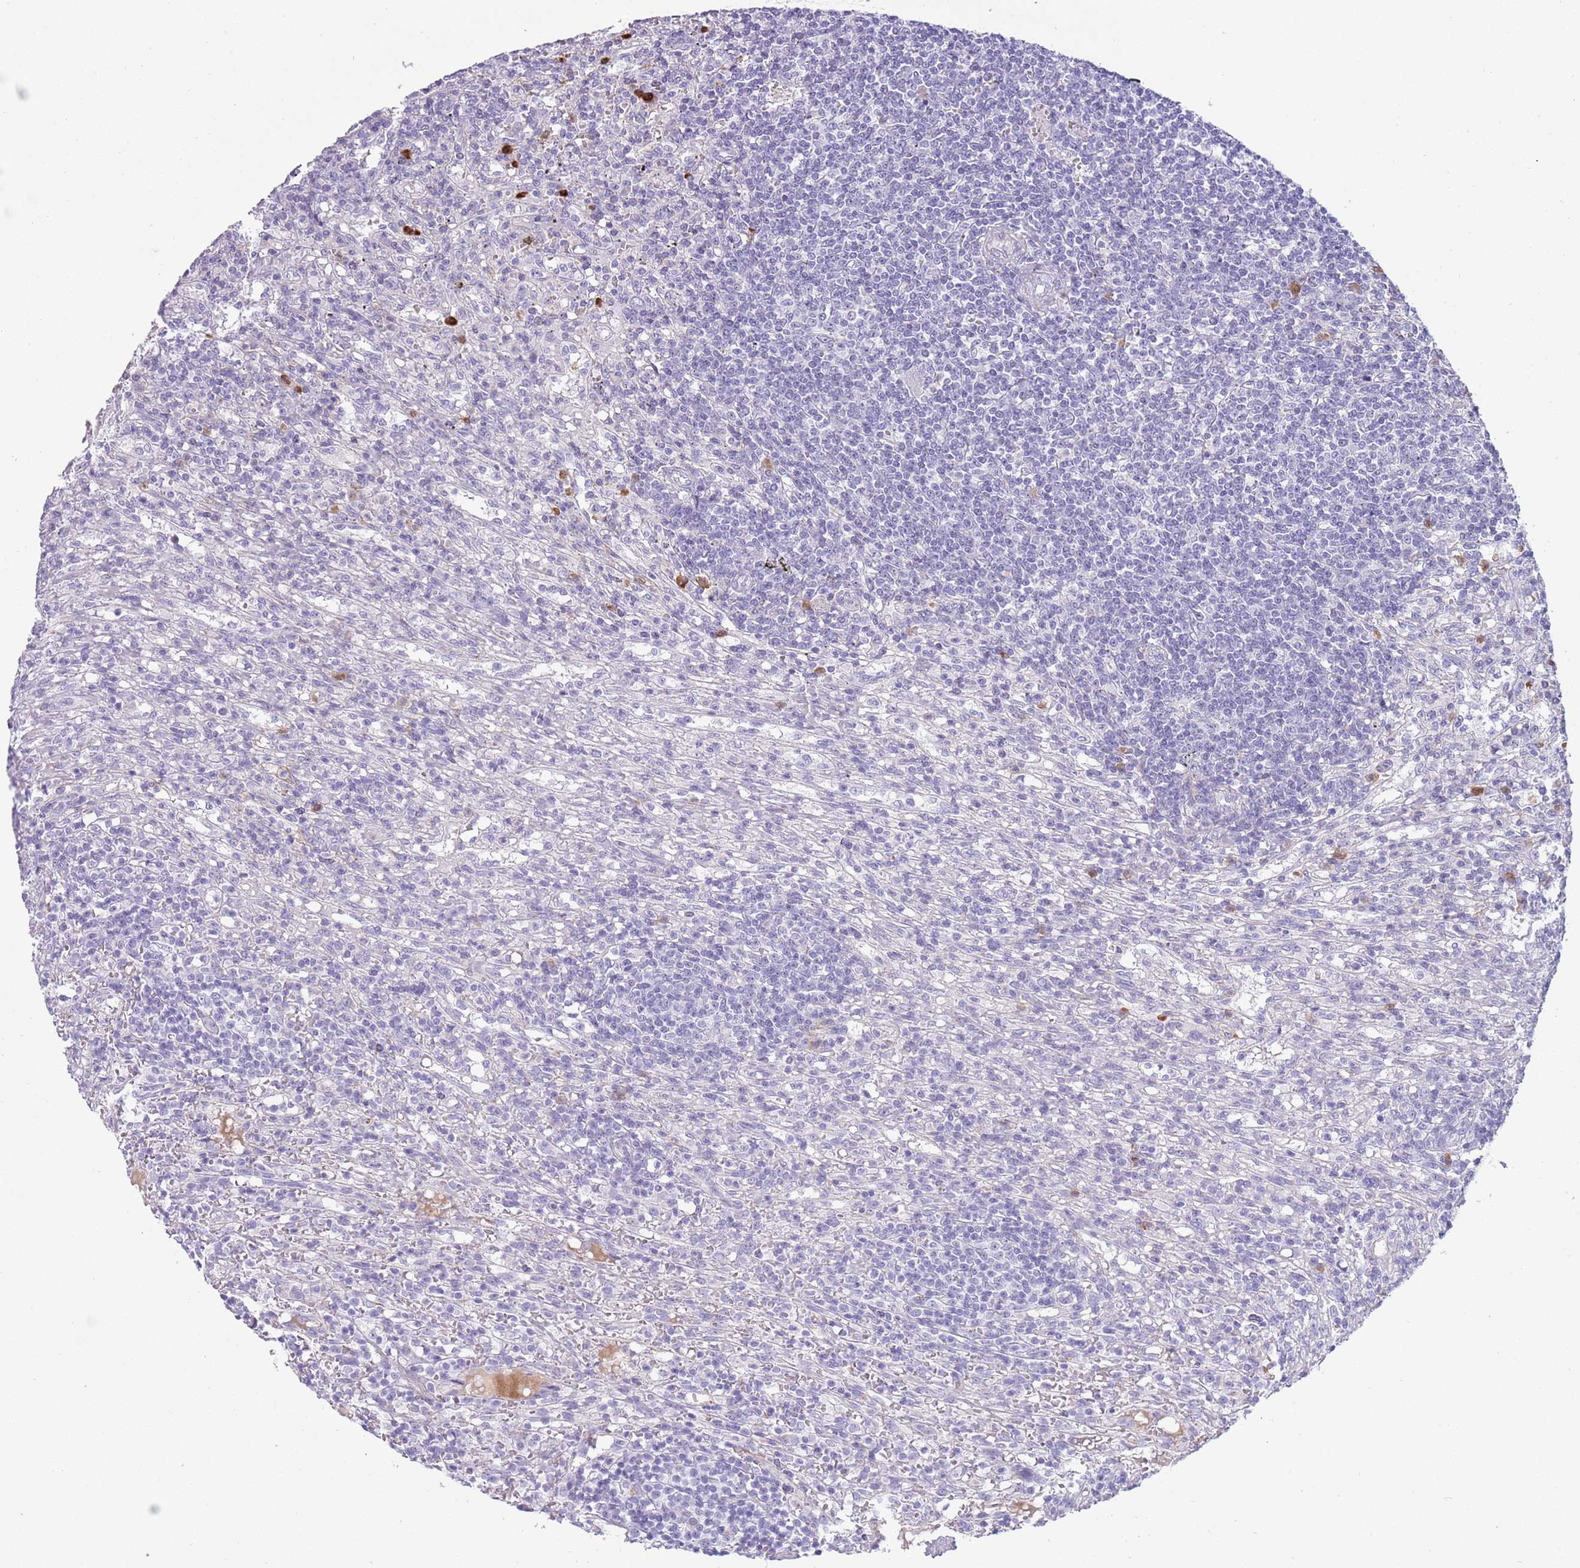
{"staining": {"intensity": "negative", "quantity": "none", "location": "none"}, "tissue": "lymphoma", "cell_type": "Tumor cells", "image_type": "cancer", "snomed": [{"axis": "morphology", "description": "Malignant lymphoma, non-Hodgkin's type, Low grade"}, {"axis": "topography", "description": "Spleen"}], "caption": "A histopathology image of low-grade malignant lymphoma, non-Hodgkin's type stained for a protein exhibits no brown staining in tumor cells.", "gene": "NBPF6", "patient": {"sex": "male", "age": 76}}